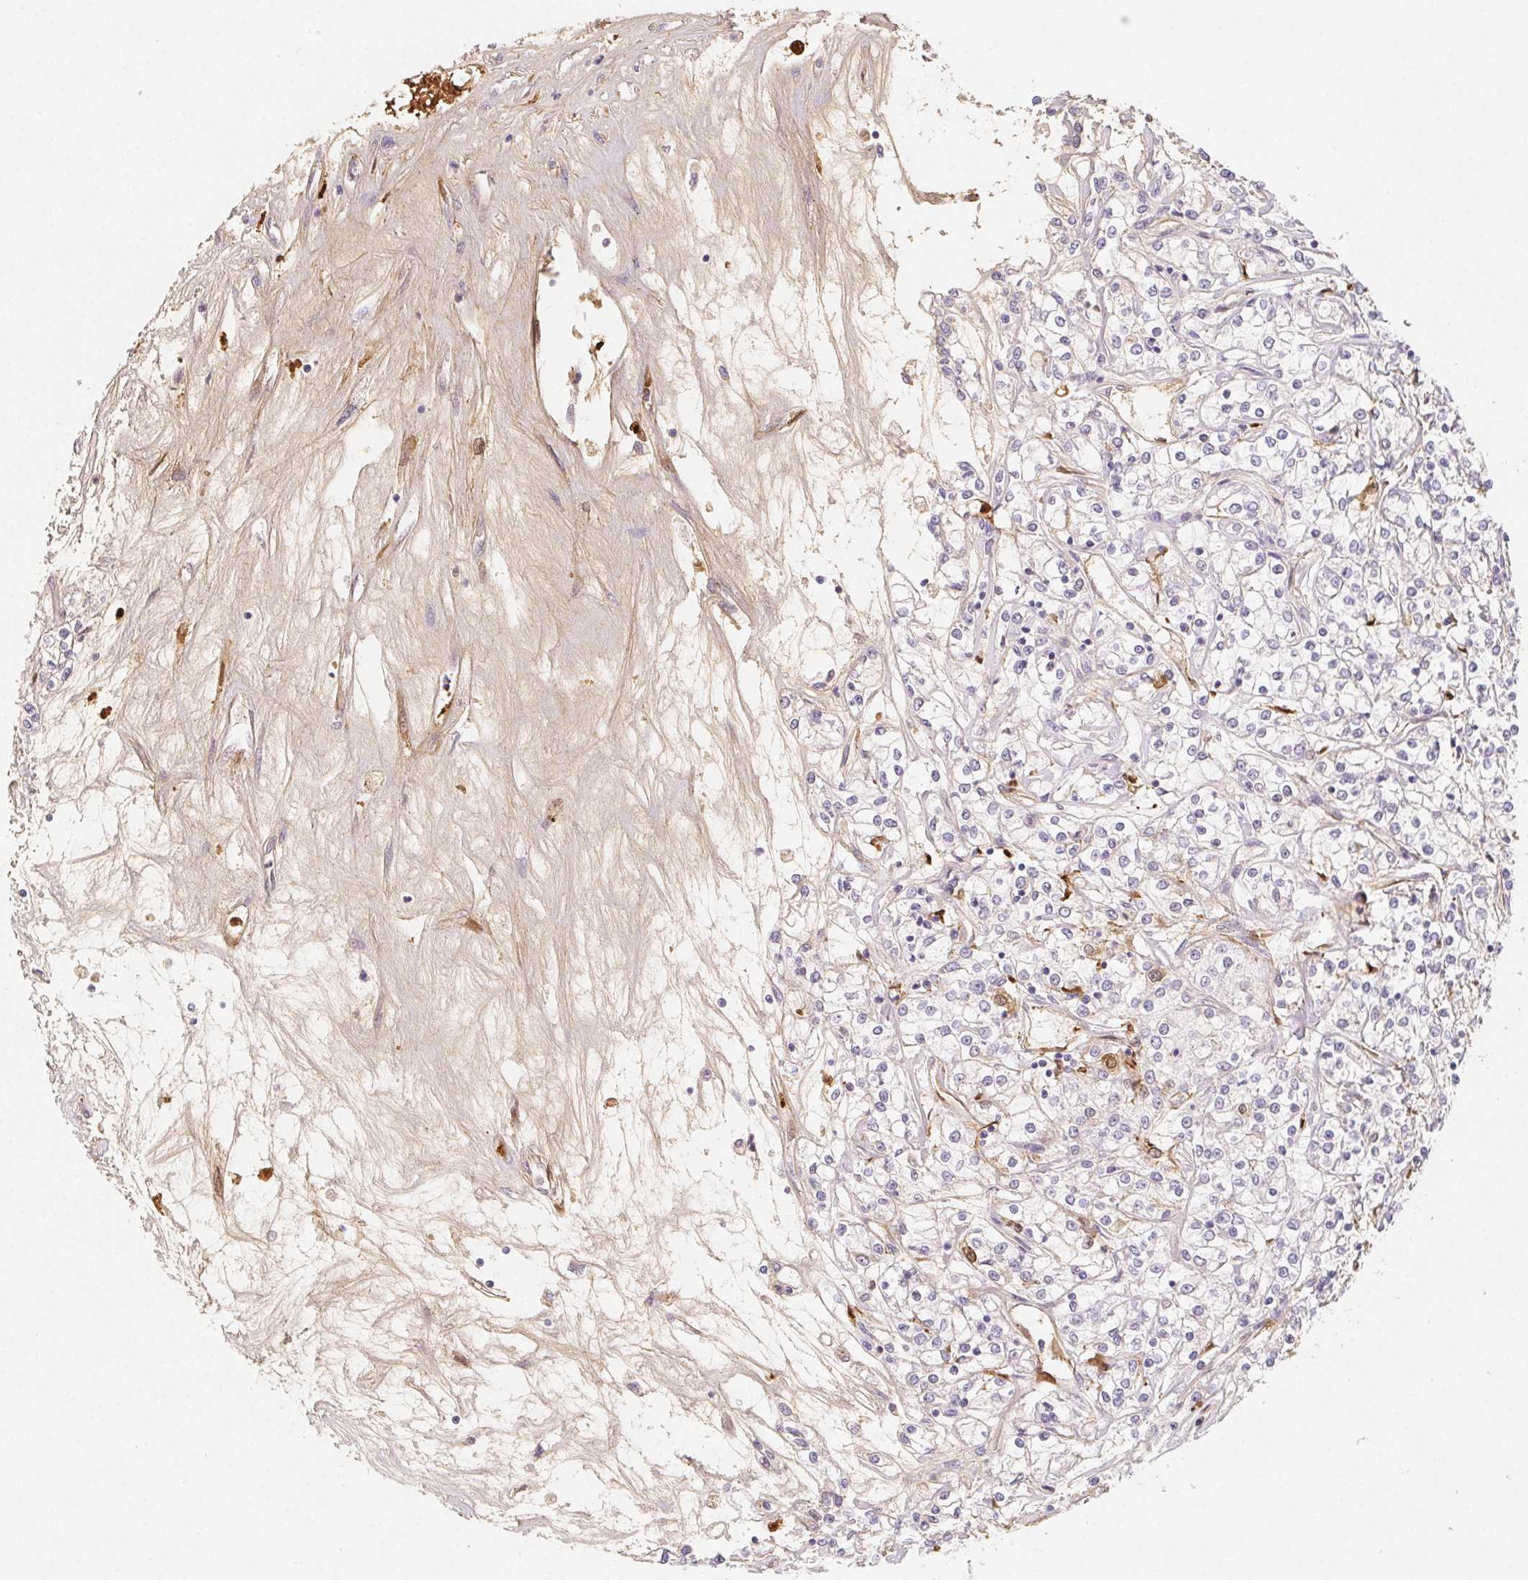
{"staining": {"intensity": "negative", "quantity": "none", "location": "none"}, "tissue": "renal cancer", "cell_type": "Tumor cells", "image_type": "cancer", "snomed": [{"axis": "morphology", "description": "Adenocarcinoma, NOS"}, {"axis": "topography", "description": "Kidney"}], "caption": "An immunohistochemistry photomicrograph of adenocarcinoma (renal) is shown. There is no staining in tumor cells of adenocarcinoma (renal). Nuclei are stained in blue.", "gene": "ITIH2", "patient": {"sex": "female", "age": 59}}